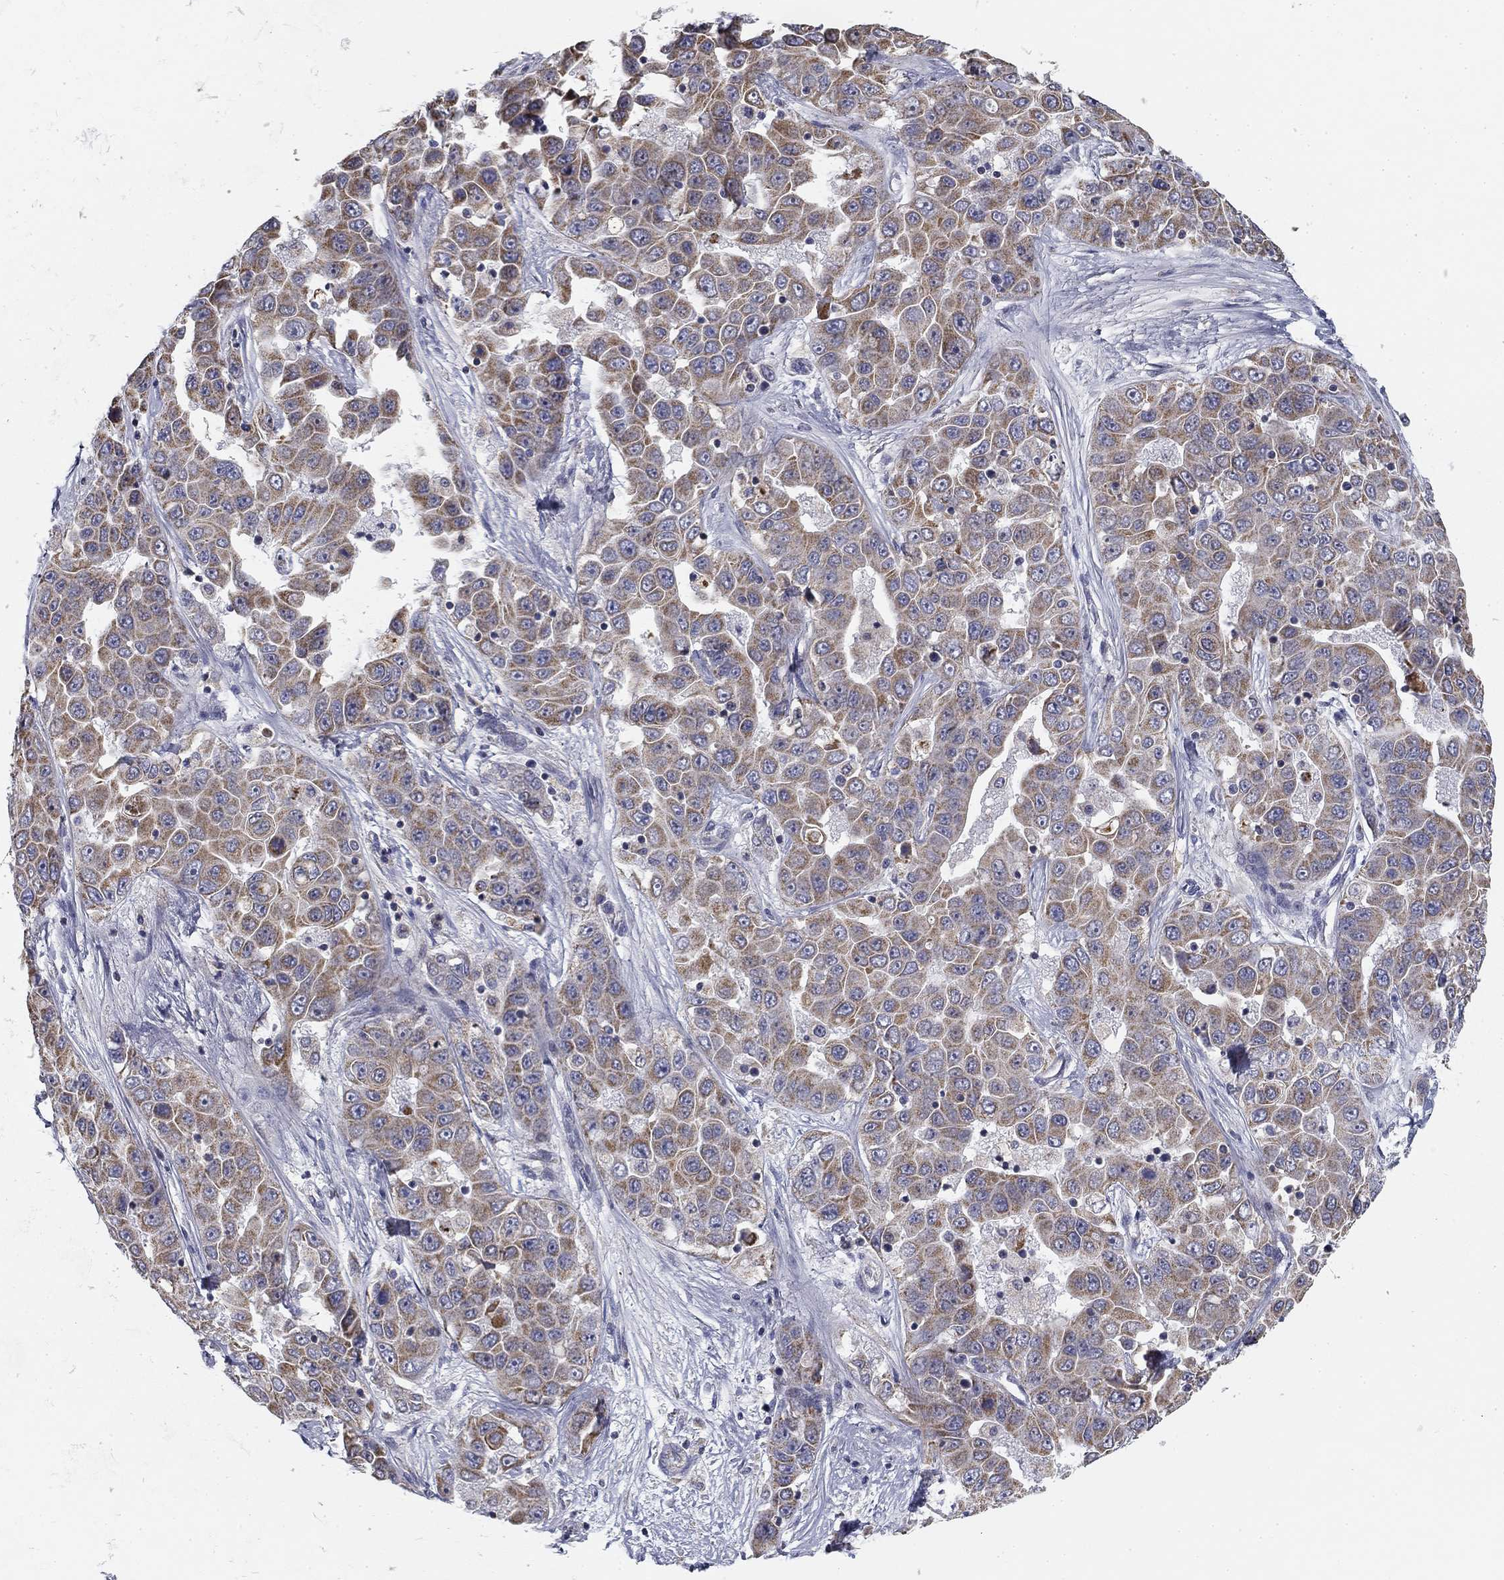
{"staining": {"intensity": "moderate", "quantity": "25%-75%", "location": "cytoplasmic/membranous"}, "tissue": "liver cancer", "cell_type": "Tumor cells", "image_type": "cancer", "snomed": [{"axis": "morphology", "description": "Cholangiocarcinoma"}, {"axis": "topography", "description": "Liver"}], "caption": "An immunohistochemistry histopathology image of neoplastic tissue is shown. Protein staining in brown labels moderate cytoplasmic/membranous positivity in liver cancer within tumor cells.", "gene": "SLC2A9", "patient": {"sex": "female", "age": 52}}